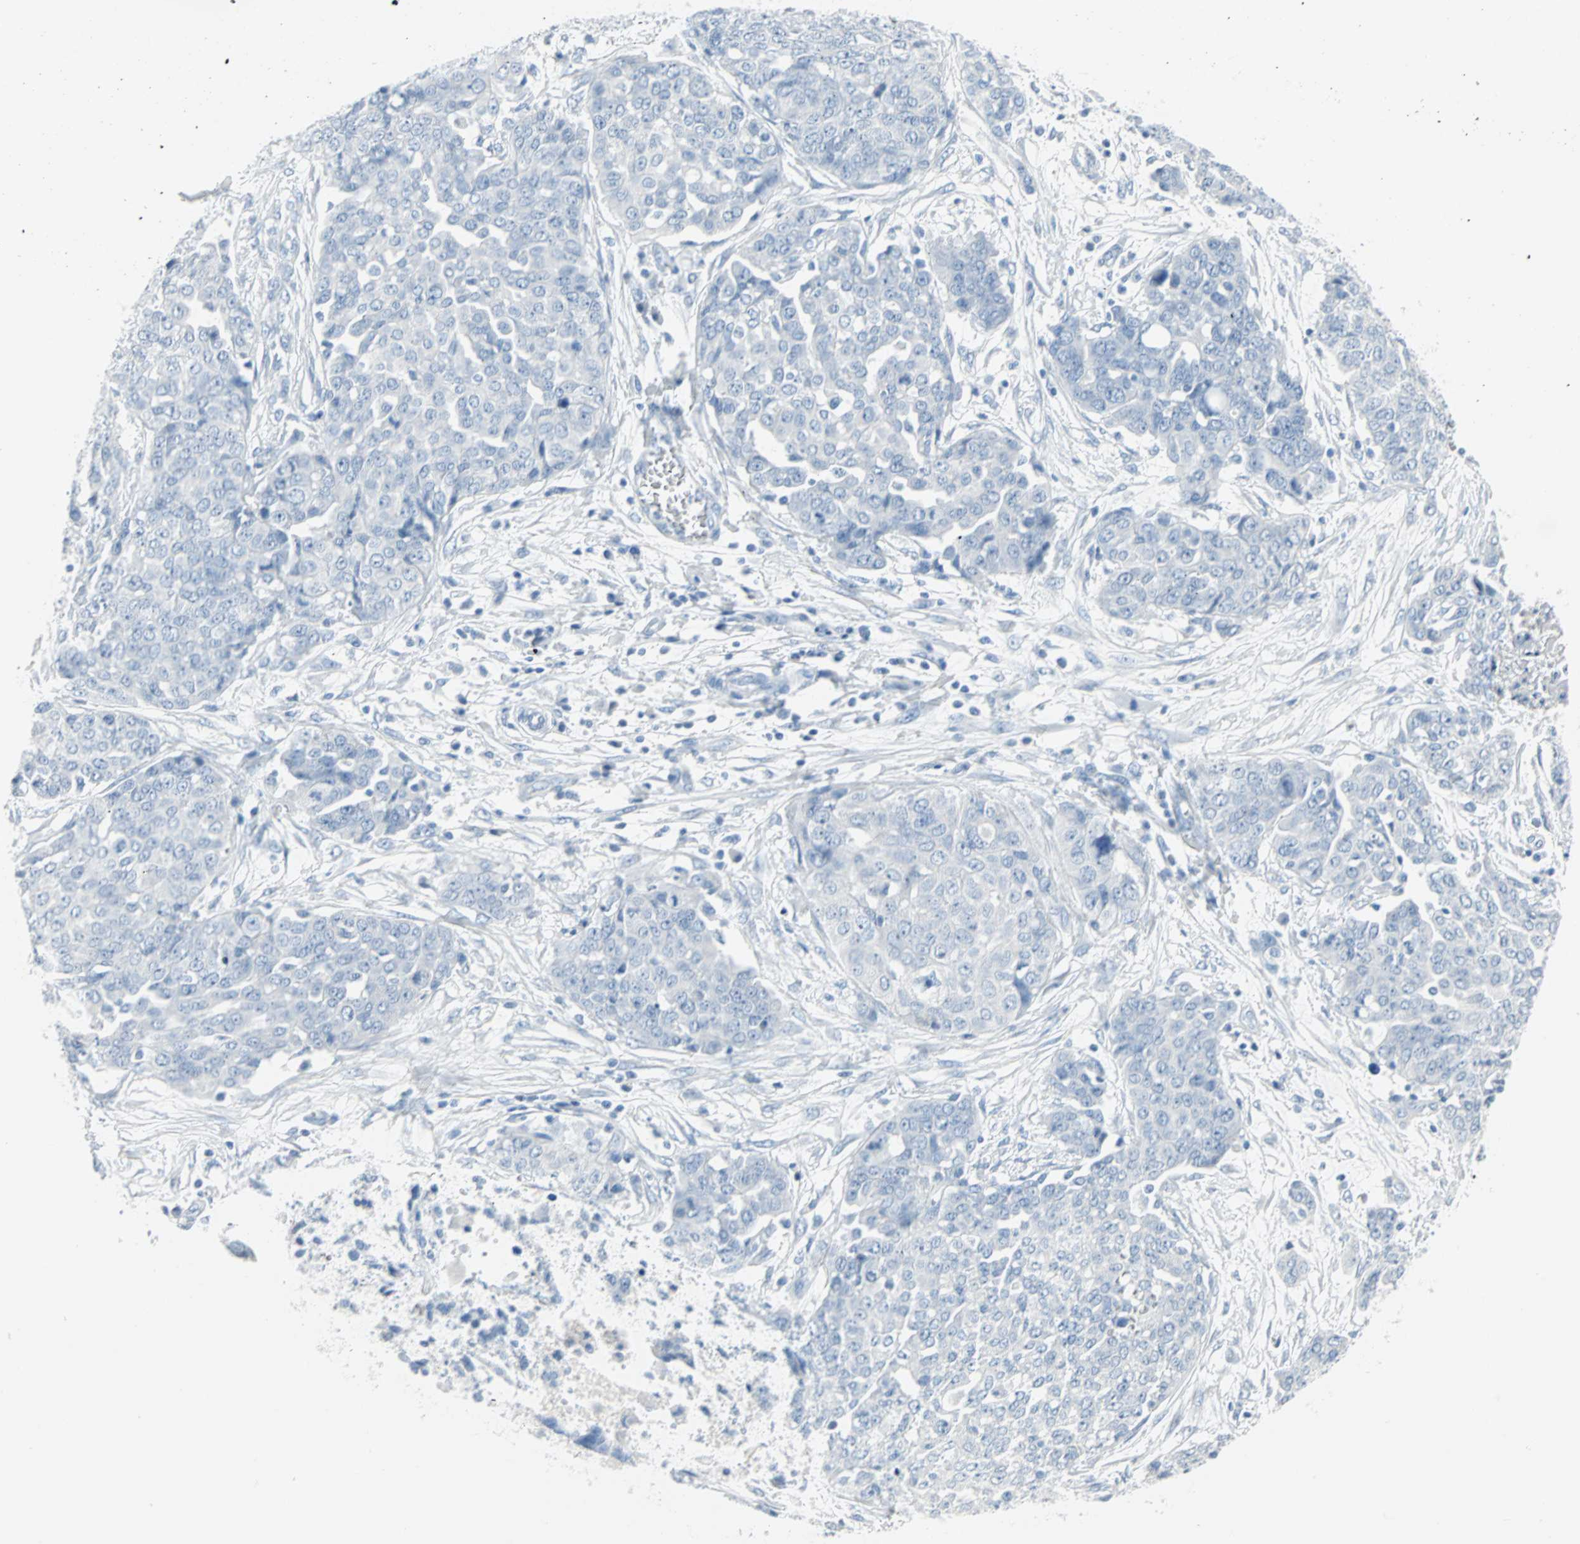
{"staining": {"intensity": "negative", "quantity": "none", "location": "none"}, "tissue": "ovarian cancer", "cell_type": "Tumor cells", "image_type": "cancer", "snomed": [{"axis": "morphology", "description": "Cystadenocarcinoma, serous, NOS"}, {"axis": "topography", "description": "Soft tissue"}, {"axis": "topography", "description": "Ovary"}], "caption": "Tumor cells are negative for protein expression in human serous cystadenocarcinoma (ovarian).", "gene": "STX1A", "patient": {"sex": "female", "age": 57}}